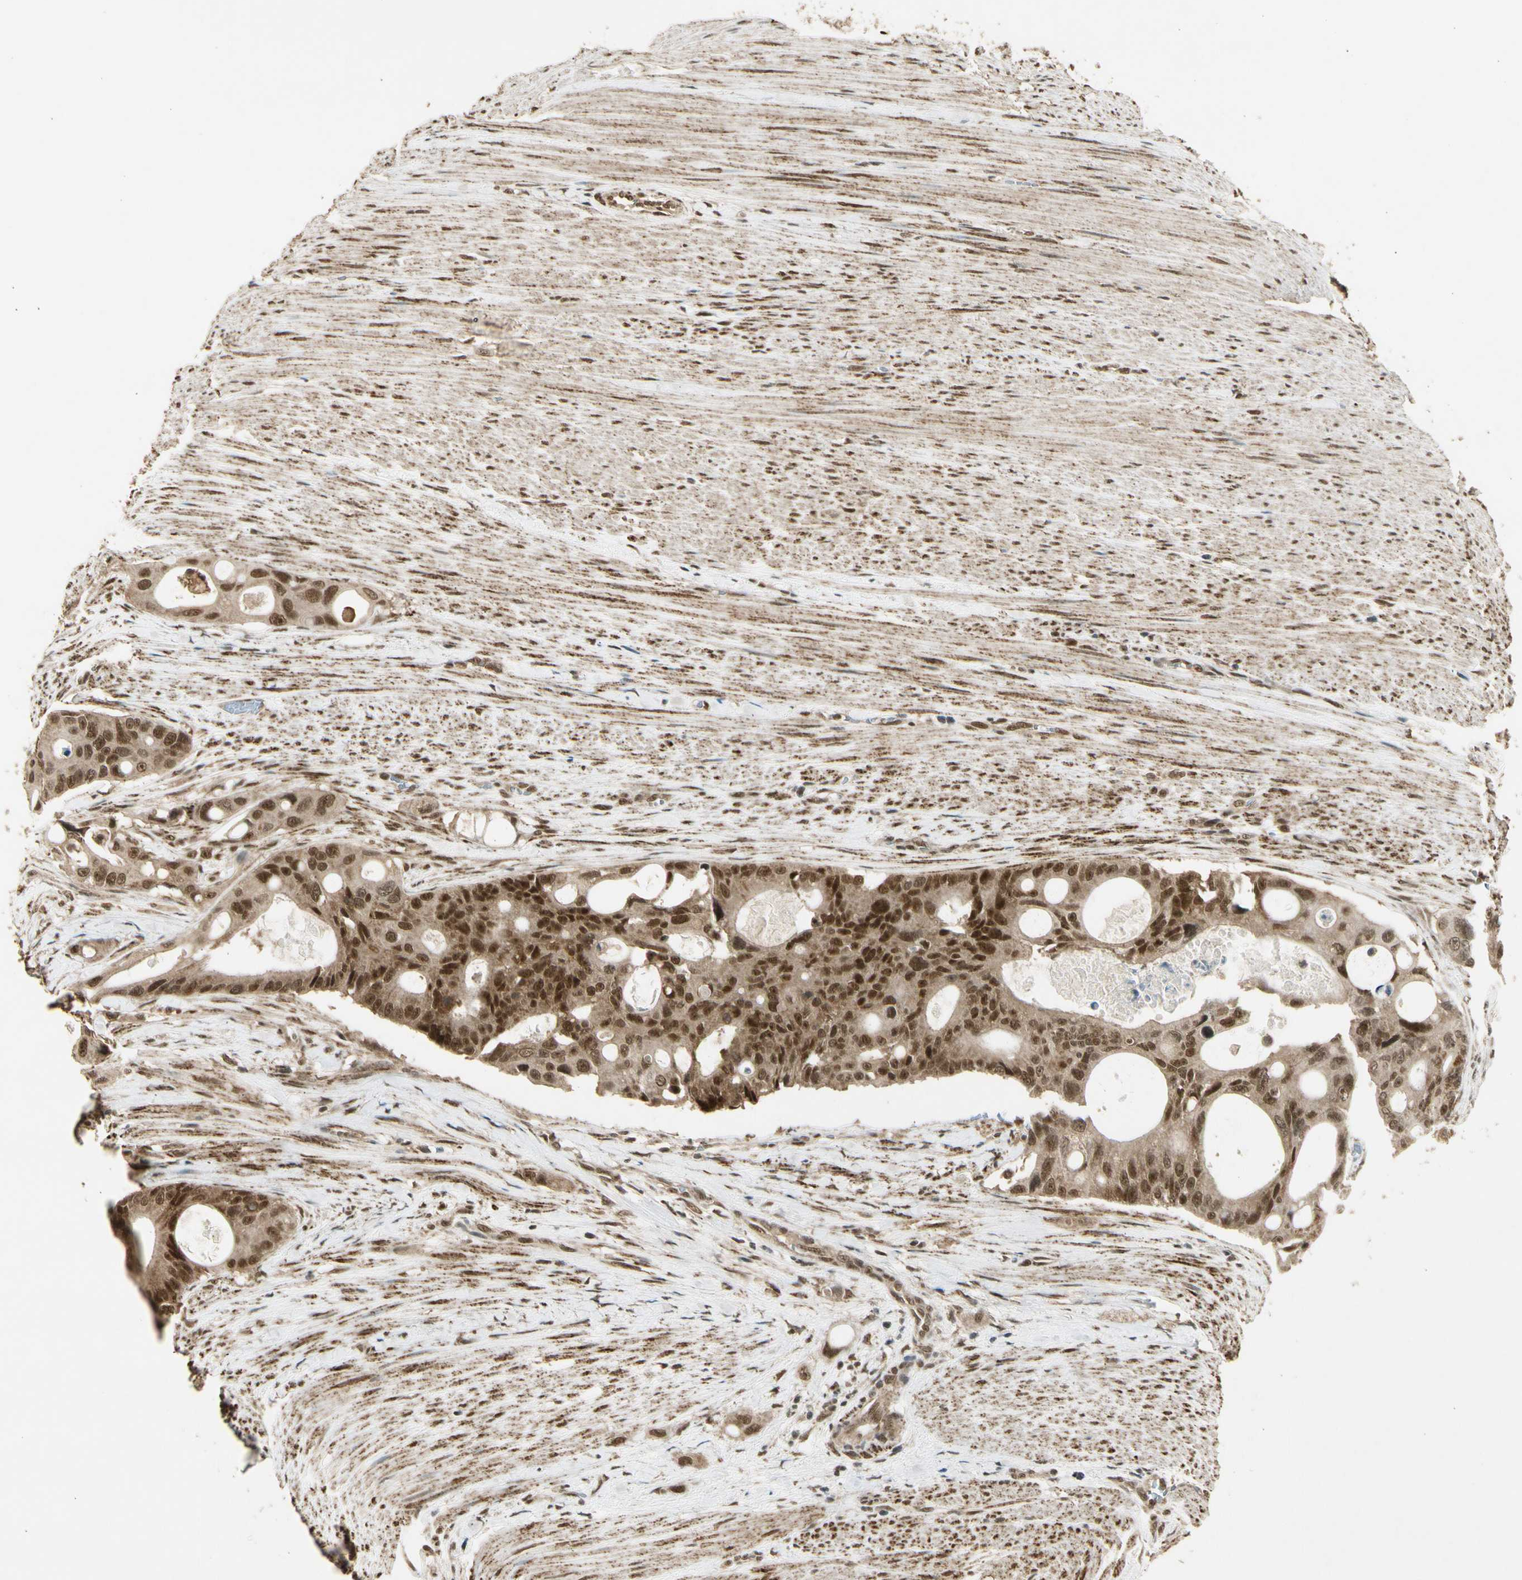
{"staining": {"intensity": "moderate", "quantity": ">75%", "location": "cytoplasmic/membranous,nuclear"}, "tissue": "colorectal cancer", "cell_type": "Tumor cells", "image_type": "cancer", "snomed": [{"axis": "morphology", "description": "Adenocarcinoma, NOS"}, {"axis": "topography", "description": "Colon"}], "caption": "A high-resolution photomicrograph shows IHC staining of colorectal cancer (adenocarcinoma), which shows moderate cytoplasmic/membranous and nuclear expression in approximately >75% of tumor cells. (Brightfield microscopy of DAB IHC at high magnification).", "gene": "ZNF135", "patient": {"sex": "female", "age": 57}}